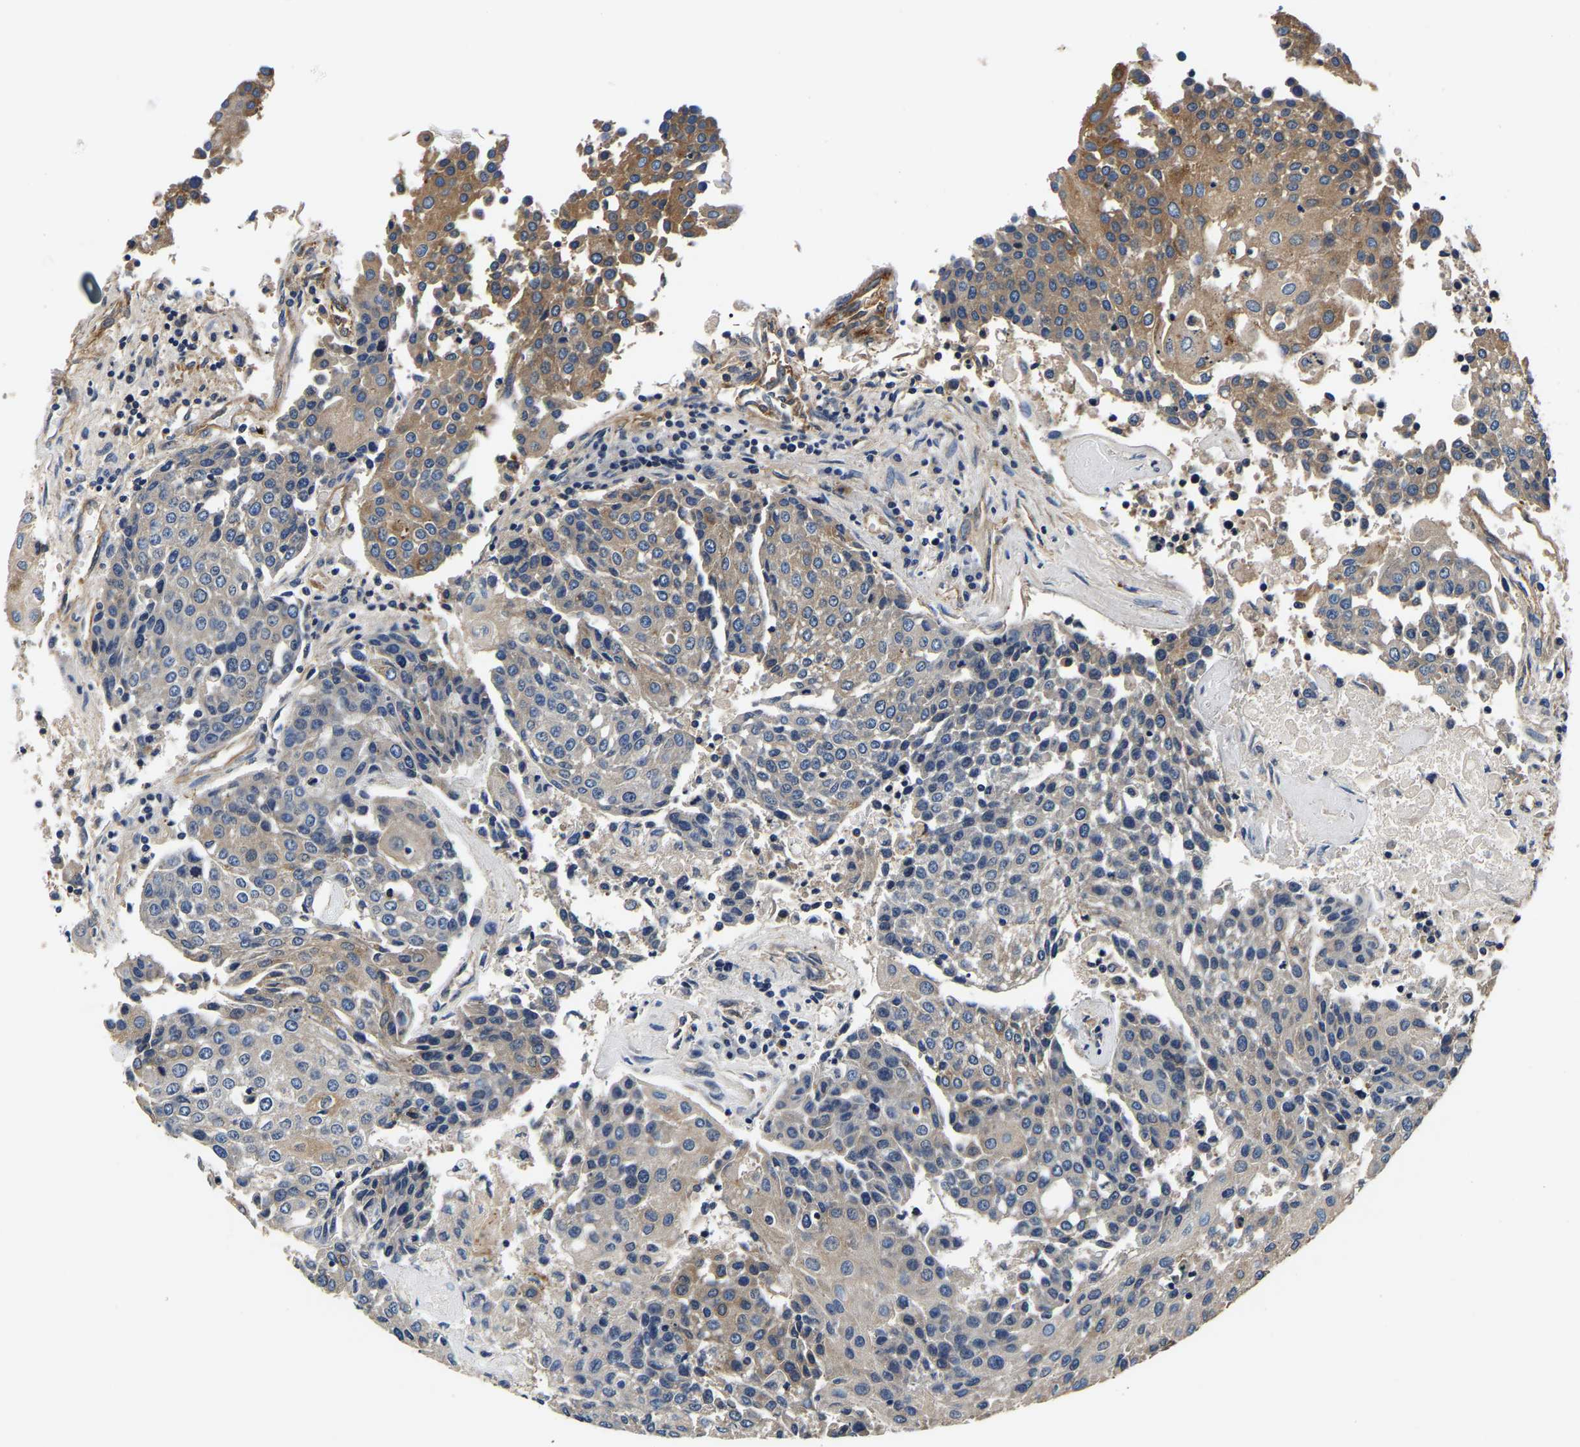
{"staining": {"intensity": "weak", "quantity": "25%-75%", "location": "cytoplasmic/membranous"}, "tissue": "urothelial cancer", "cell_type": "Tumor cells", "image_type": "cancer", "snomed": [{"axis": "morphology", "description": "Urothelial carcinoma, High grade"}, {"axis": "topography", "description": "Urinary bladder"}], "caption": "IHC photomicrograph of neoplastic tissue: human high-grade urothelial carcinoma stained using immunohistochemistry displays low levels of weak protein expression localized specifically in the cytoplasmic/membranous of tumor cells, appearing as a cytoplasmic/membranous brown color.", "gene": "SH3GLB1", "patient": {"sex": "female", "age": 85}}